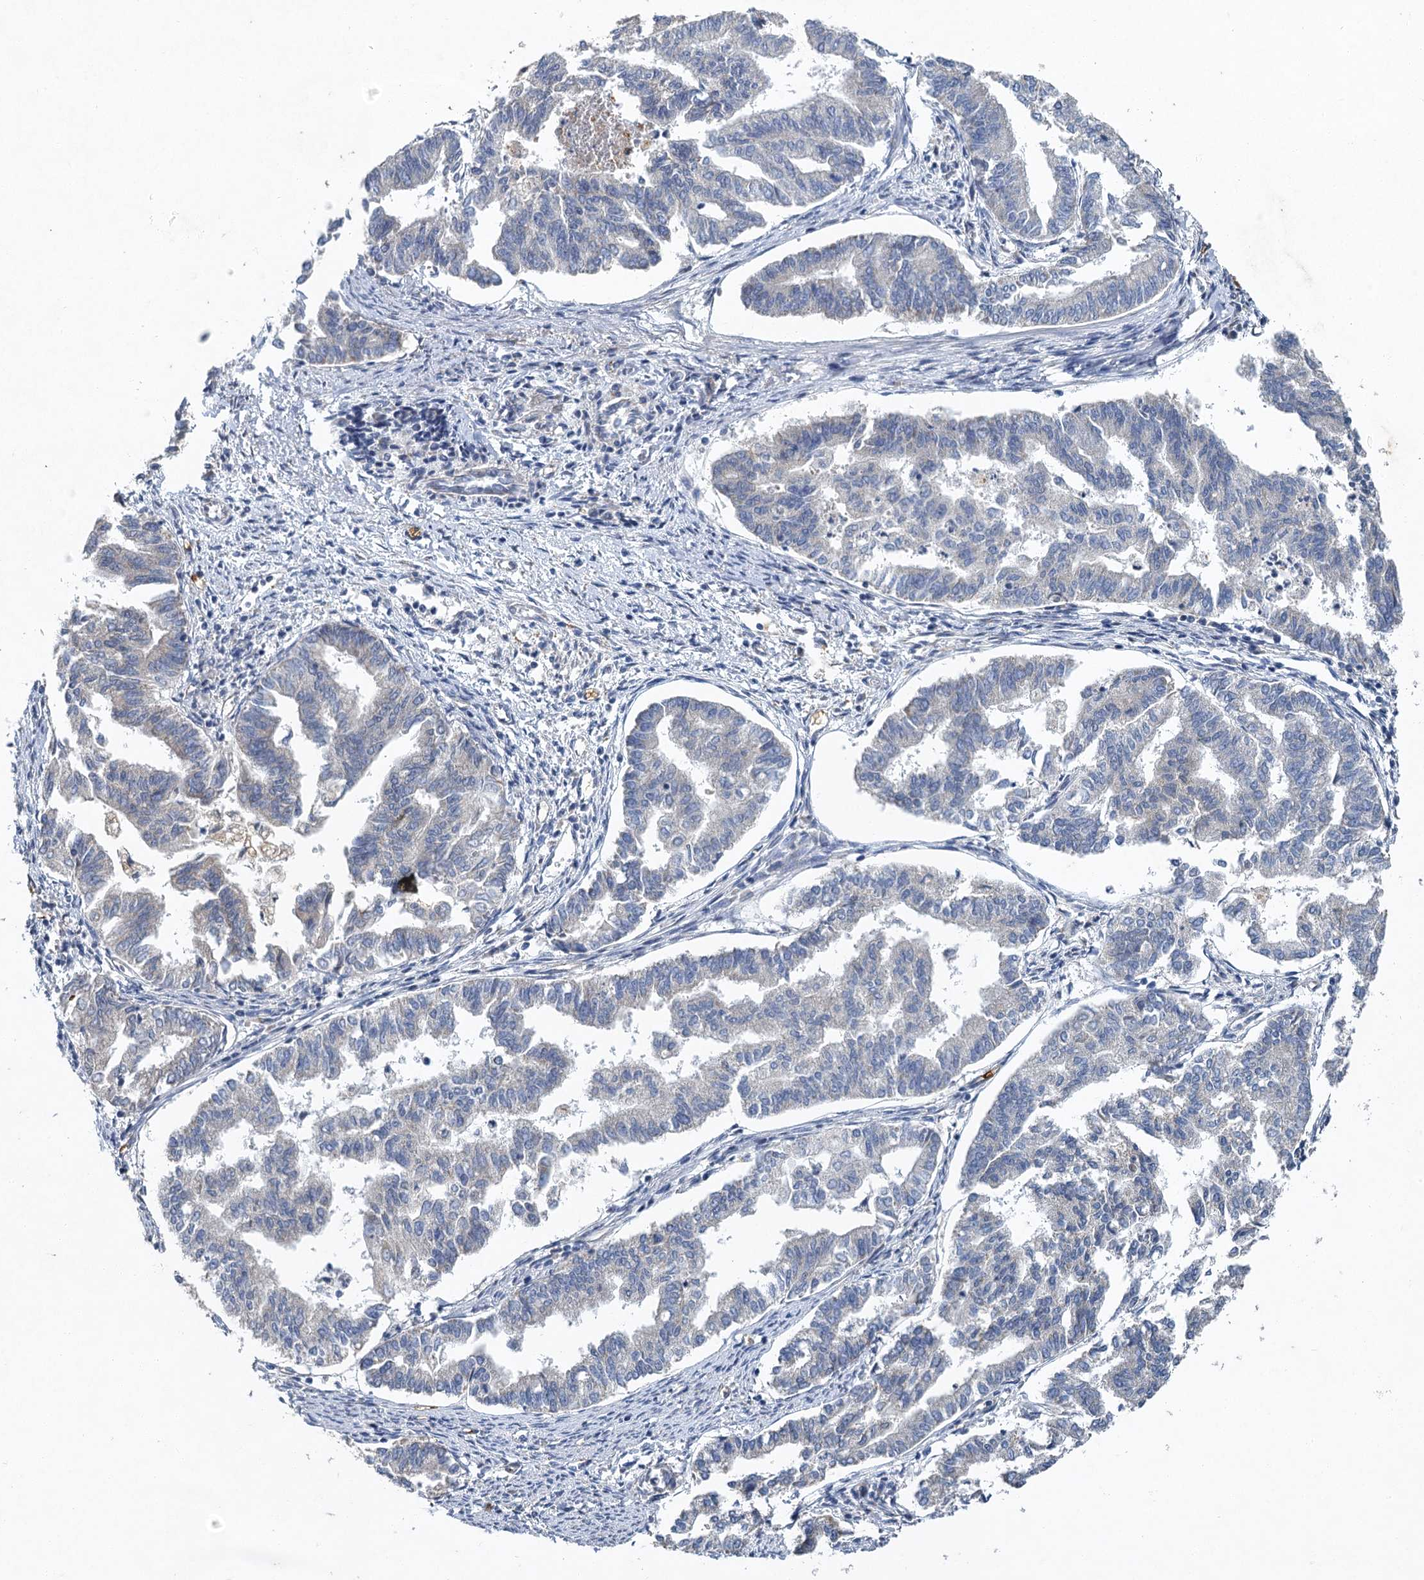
{"staining": {"intensity": "negative", "quantity": "none", "location": "none"}, "tissue": "endometrial cancer", "cell_type": "Tumor cells", "image_type": "cancer", "snomed": [{"axis": "morphology", "description": "Adenocarcinoma, NOS"}, {"axis": "topography", "description": "Endometrium"}], "caption": "Tumor cells are negative for protein expression in human adenocarcinoma (endometrial).", "gene": "BCS1L", "patient": {"sex": "female", "age": 79}}